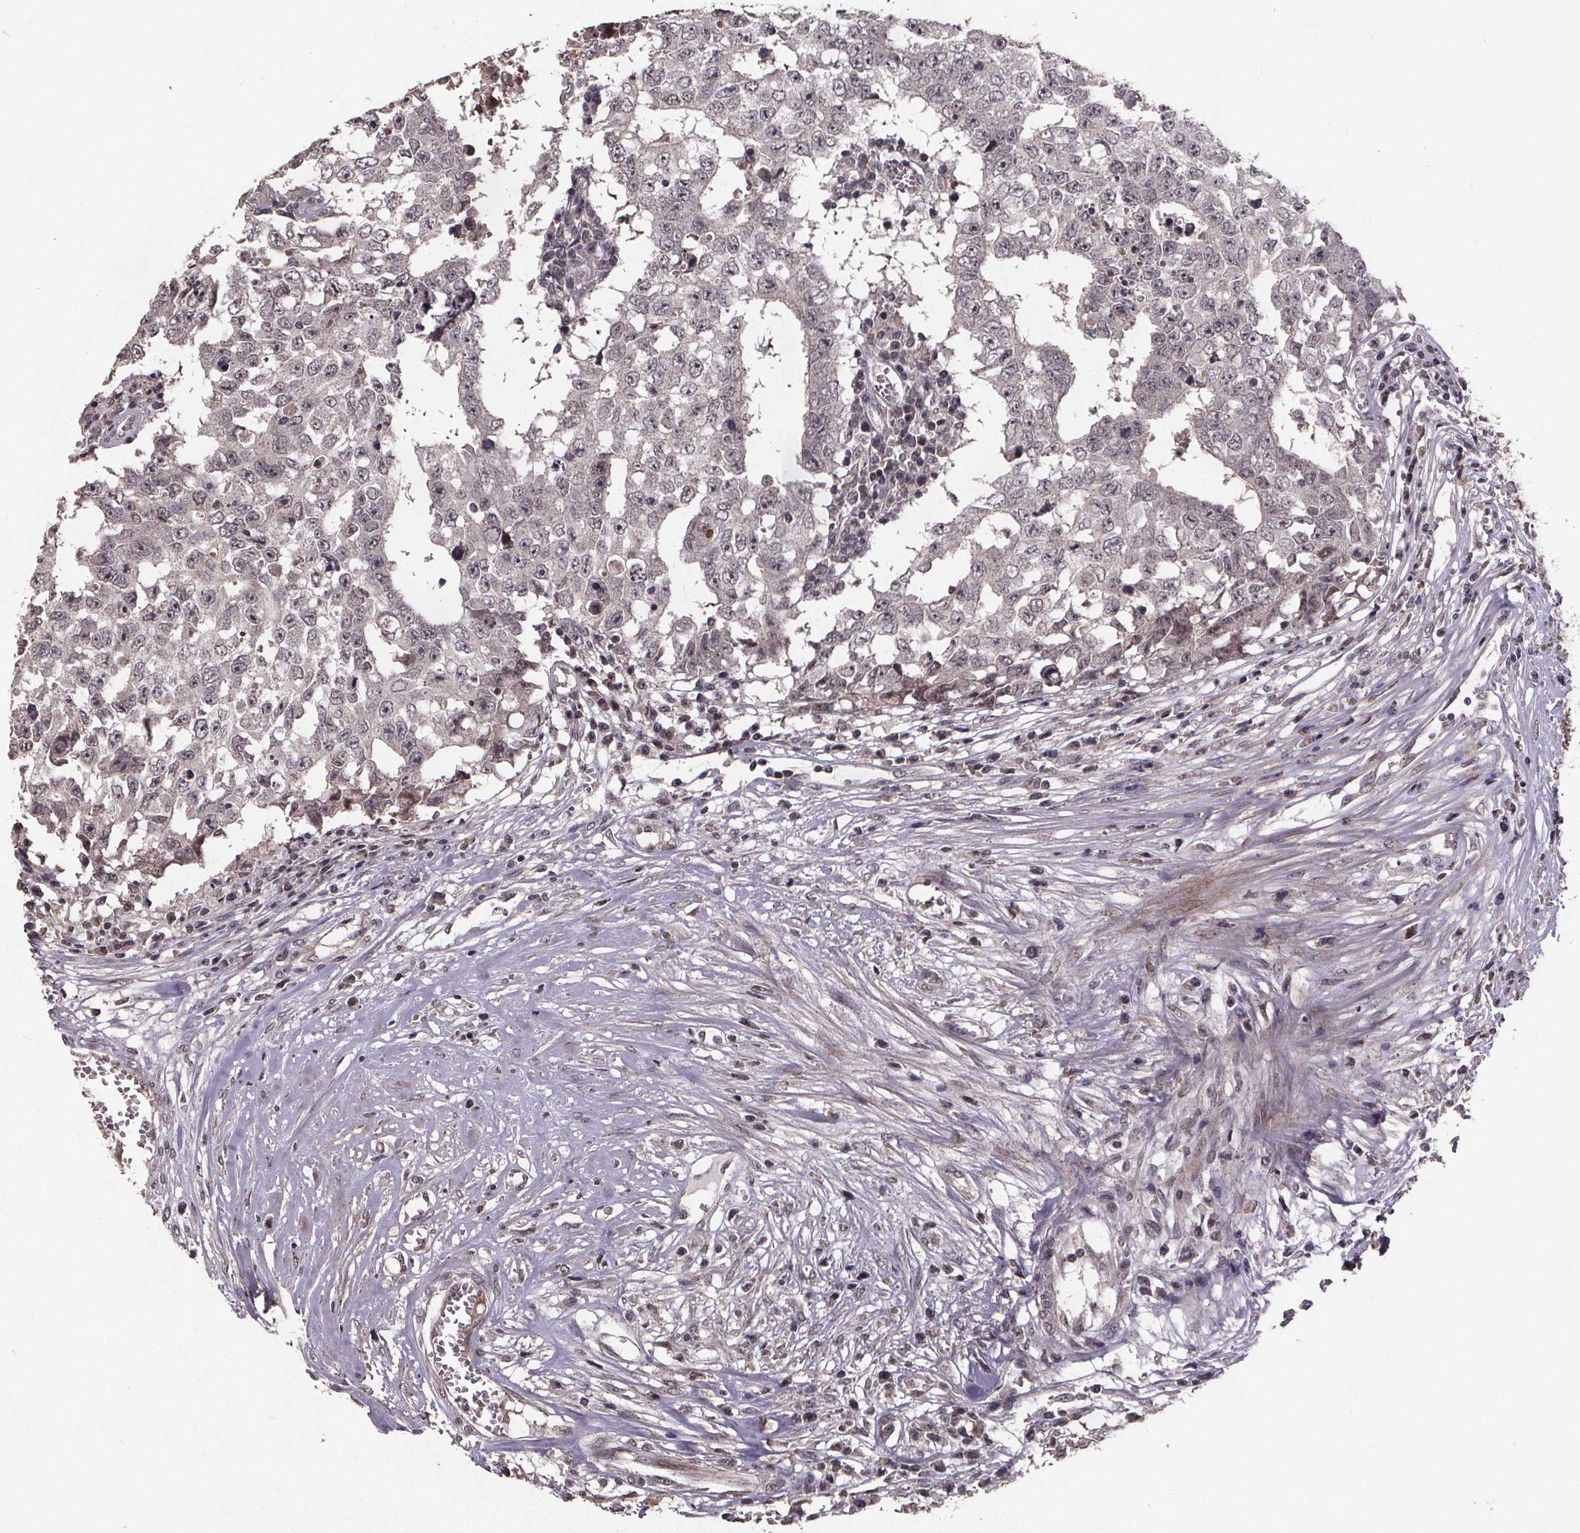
{"staining": {"intensity": "negative", "quantity": "none", "location": "none"}, "tissue": "testis cancer", "cell_type": "Tumor cells", "image_type": "cancer", "snomed": [{"axis": "morphology", "description": "Carcinoma, Embryonal, NOS"}, {"axis": "topography", "description": "Testis"}], "caption": "Testis cancer (embryonal carcinoma) was stained to show a protein in brown. There is no significant expression in tumor cells.", "gene": "GPX3", "patient": {"sex": "male", "age": 36}}